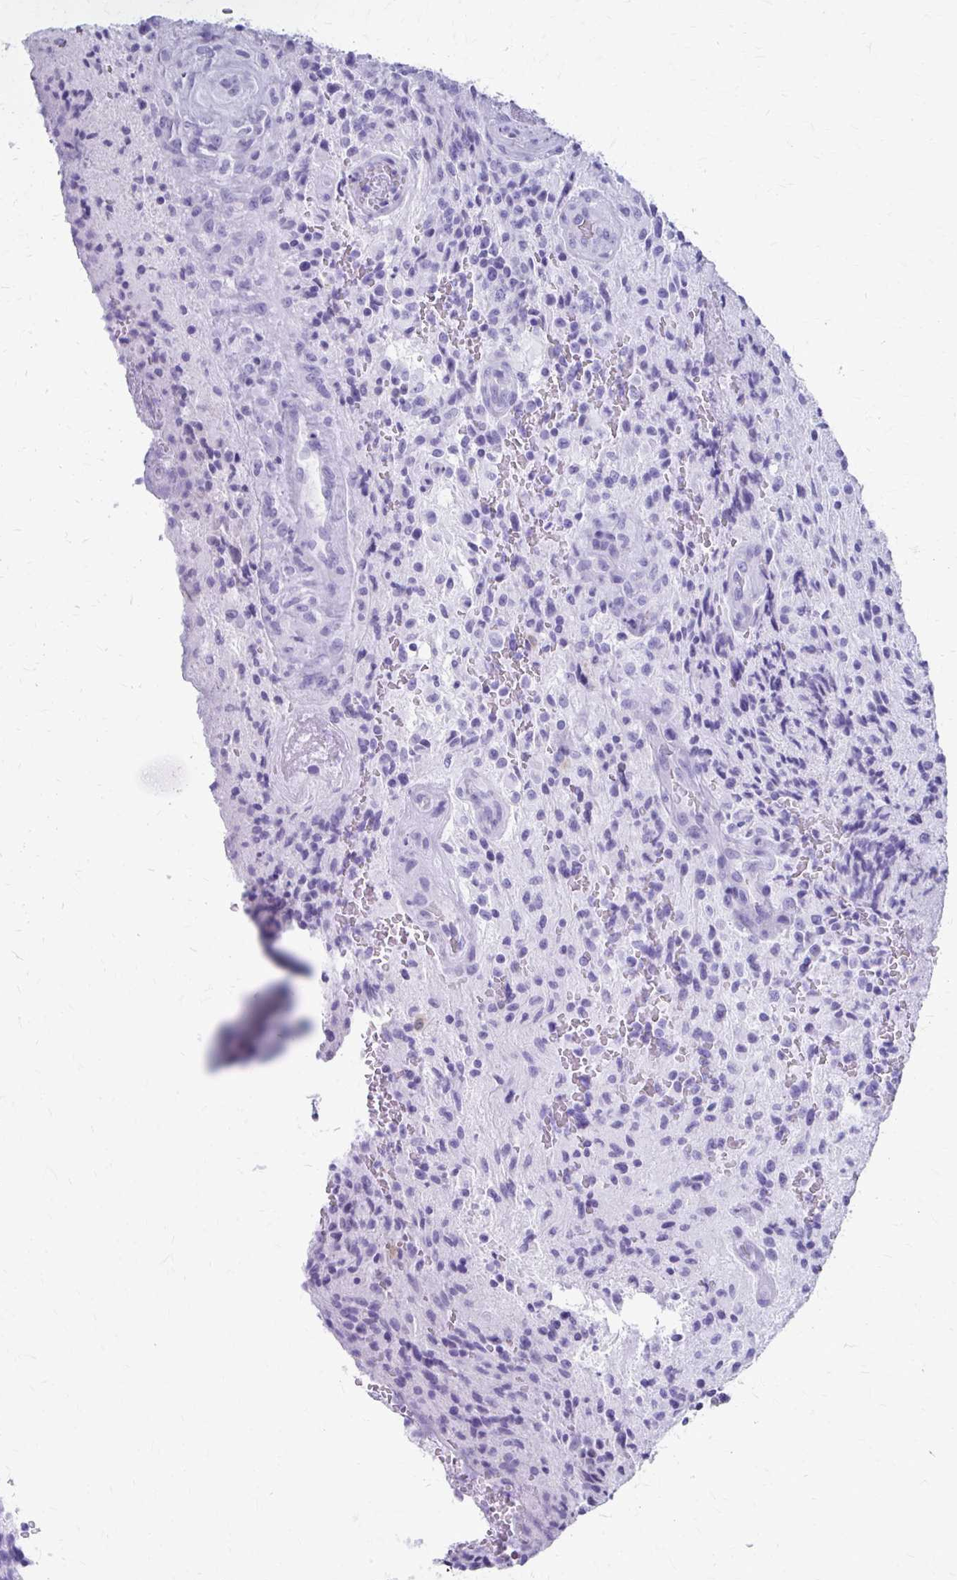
{"staining": {"intensity": "negative", "quantity": "none", "location": "none"}, "tissue": "glioma", "cell_type": "Tumor cells", "image_type": "cancer", "snomed": [{"axis": "morphology", "description": "Normal tissue, NOS"}, {"axis": "morphology", "description": "Glioma, malignant, High grade"}, {"axis": "topography", "description": "Cerebral cortex"}], "caption": "IHC image of neoplastic tissue: human glioma stained with DAB exhibits no significant protein staining in tumor cells. The staining was performed using DAB to visualize the protein expression in brown, while the nuclei were stained in blue with hematoxylin (Magnification: 20x).", "gene": "CELF5", "patient": {"sex": "male", "age": 56}}